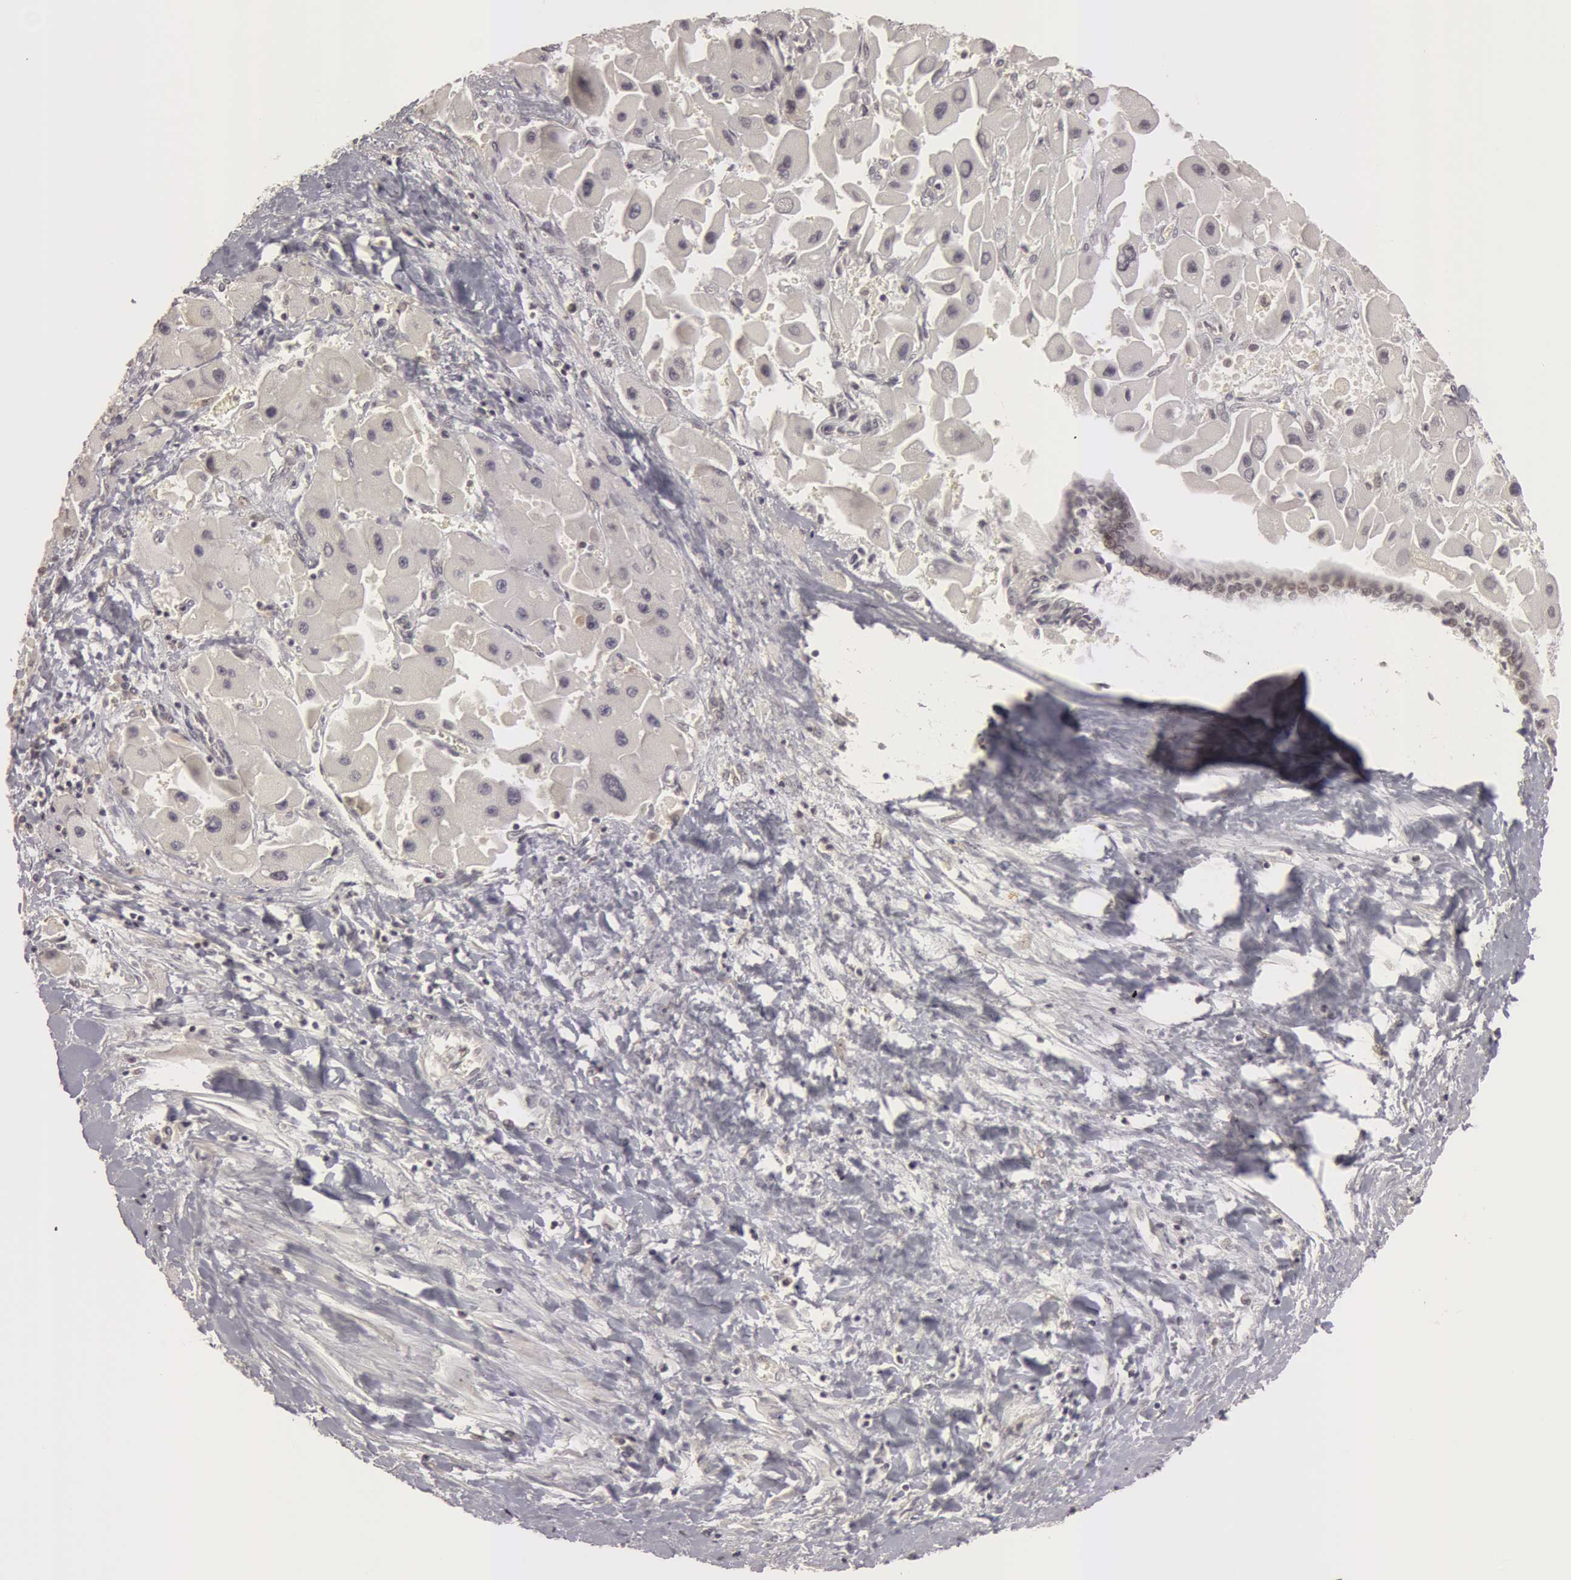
{"staining": {"intensity": "negative", "quantity": "none", "location": "none"}, "tissue": "liver cancer", "cell_type": "Tumor cells", "image_type": "cancer", "snomed": [{"axis": "morphology", "description": "Carcinoma, Hepatocellular, NOS"}, {"axis": "topography", "description": "Liver"}], "caption": "Immunohistochemistry of human liver hepatocellular carcinoma demonstrates no staining in tumor cells. The staining is performed using DAB (3,3'-diaminobenzidine) brown chromogen with nuclei counter-stained in using hematoxylin.", "gene": "OASL", "patient": {"sex": "male", "age": 24}}